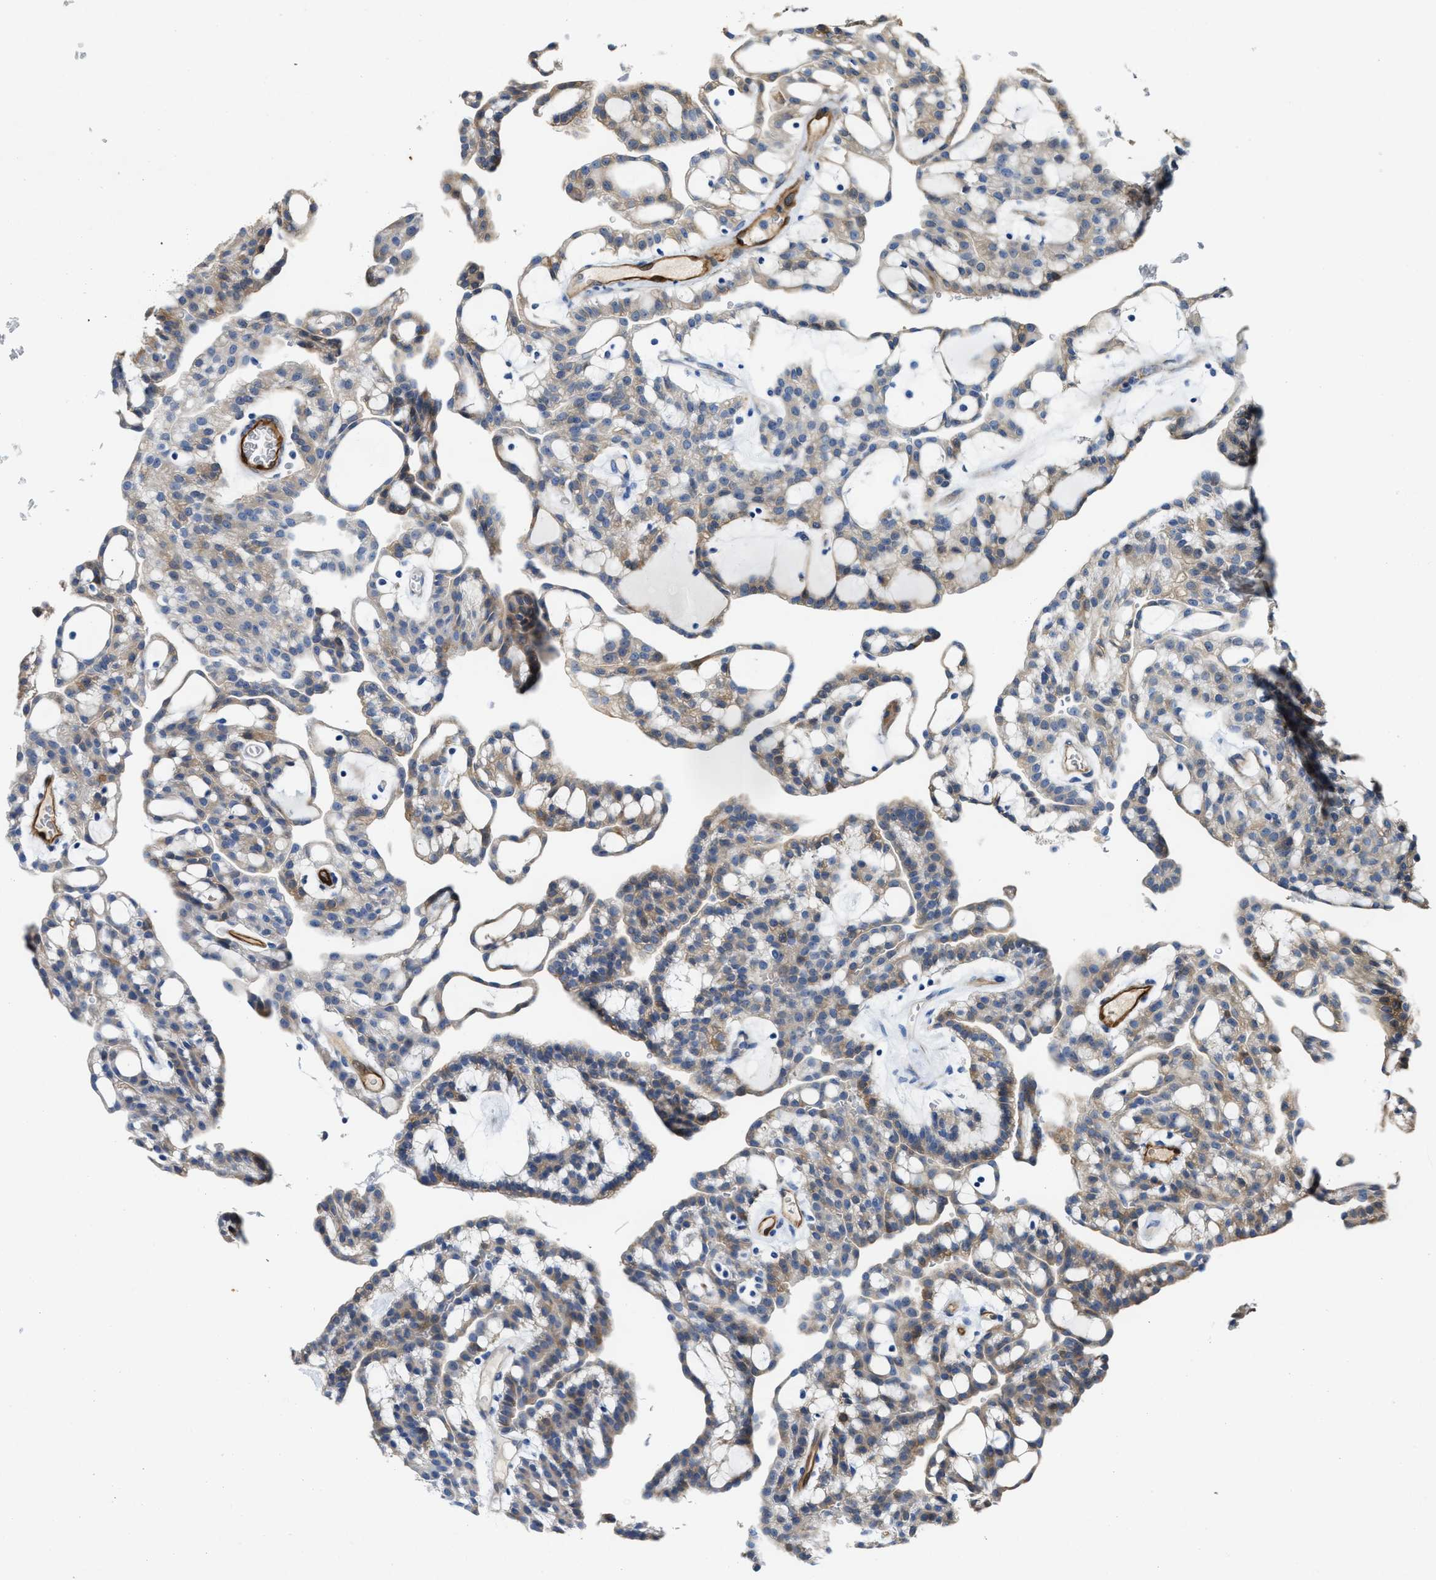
{"staining": {"intensity": "weak", "quantity": "25%-75%", "location": "cytoplasmic/membranous"}, "tissue": "renal cancer", "cell_type": "Tumor cells", "image_type": "cancer", "snomed": [{"axis": "morphology", "description": "Adenocarcinoma, NOS"}, {"axis": "topography", "description": "Kidney"}], "caption": "Protein analysis of adenocarcinoma (renal) tissue displays weak cytoplasmic/membranous positivity in approximately 25%-75% of tumor cells.", "gene": "ASS1", "patient": {"sex": "male", "age": 63}}